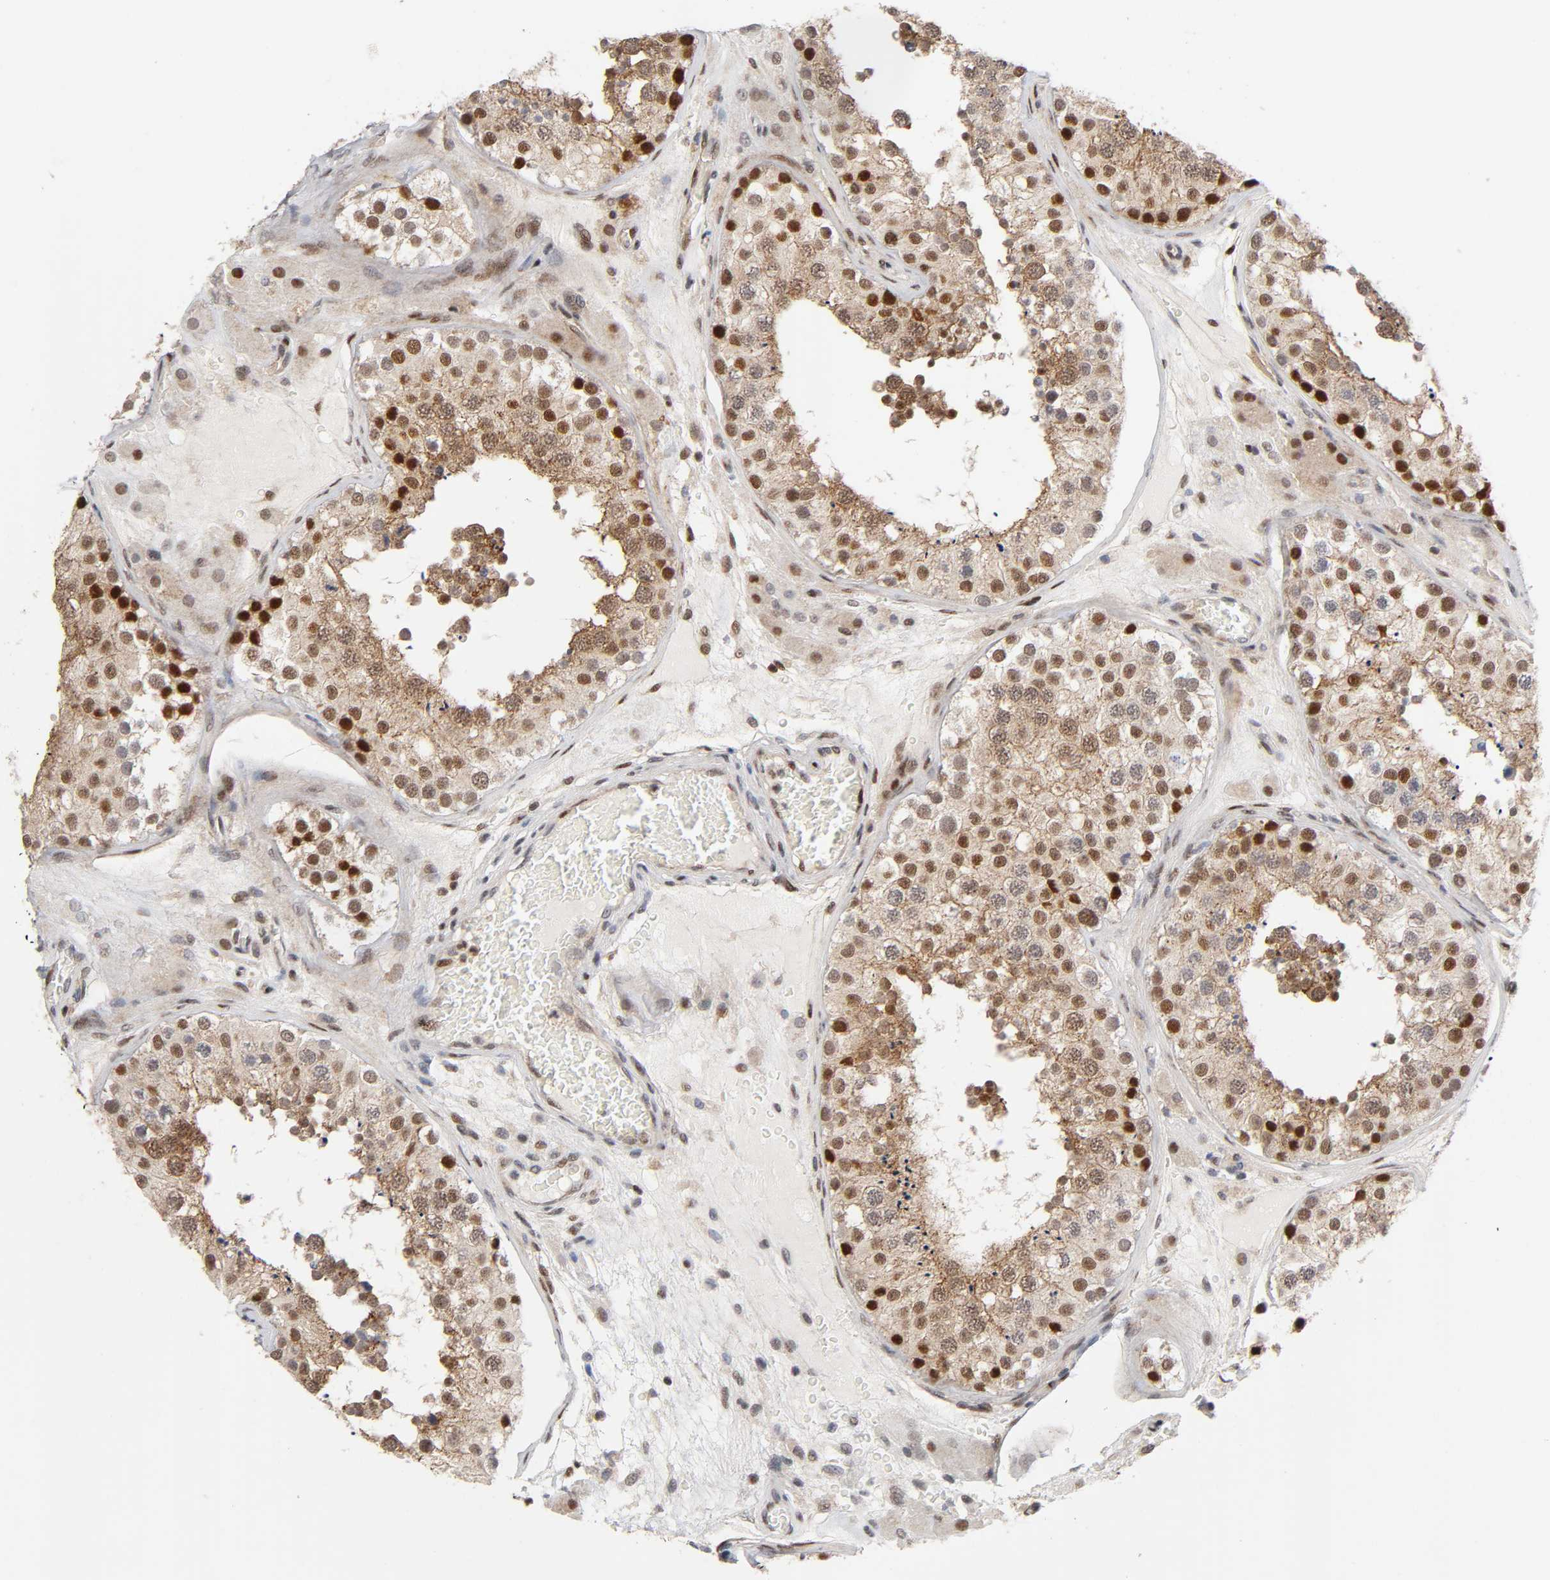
{"staining": {"intensity": "strong", "quantity": ">75%", "location": "cytoplasmic/membranous,nuclear"}, "tissue": "testis", "cell_type": "Cells in seminiferous ducts", "image_type": "normal", "snomed": [{"axis": "morphology", "description": "Normal tissue, NOS"}, {"axis": "topography", "description": "Testis"}], "caption": "A high amount of strong cytoplasmic/membranous,nuclear positivity is appreciated in approximately >75% of cells in seminiferous ducts in normal testis.", "gene": "STK38", "patient": {"sex": "male", "age": 26}}